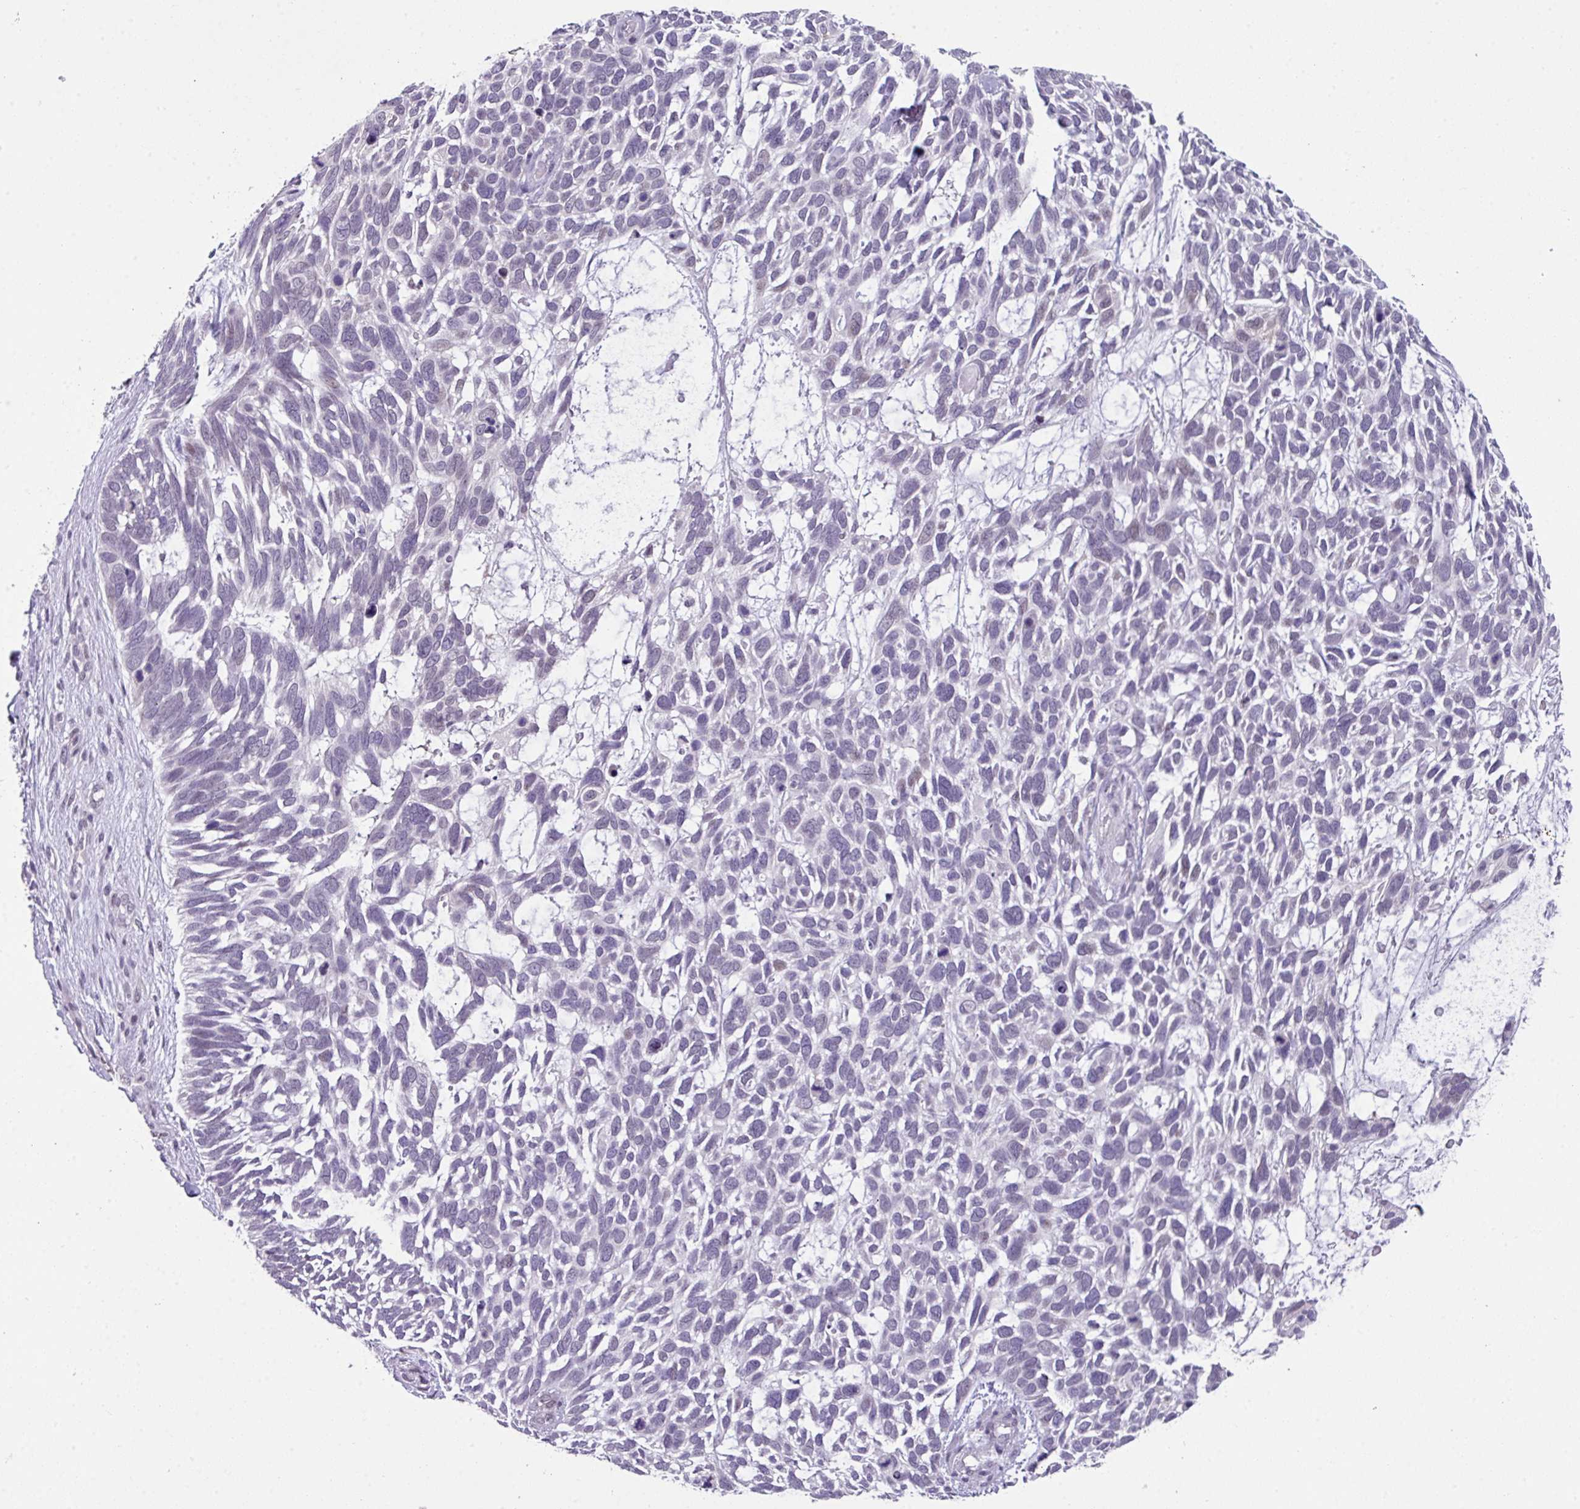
{"staining": {"intensity": "negative", "quantity": "none", "location": "none"}, "tissue": "skin cancer", "cell_type": "Tumor cells", "image_type": "cancer", "snomed": [{"axis": "morphology", "description": "Basal cell carcinoma"}, {"axis": "topography", "description": "Skin"}], "caption": "Tumor cells are negative for brown protein staining in skin basal cell carcinoma.", "gene": "ZFP3", "patient": {"sex": "male", "age": 88}}